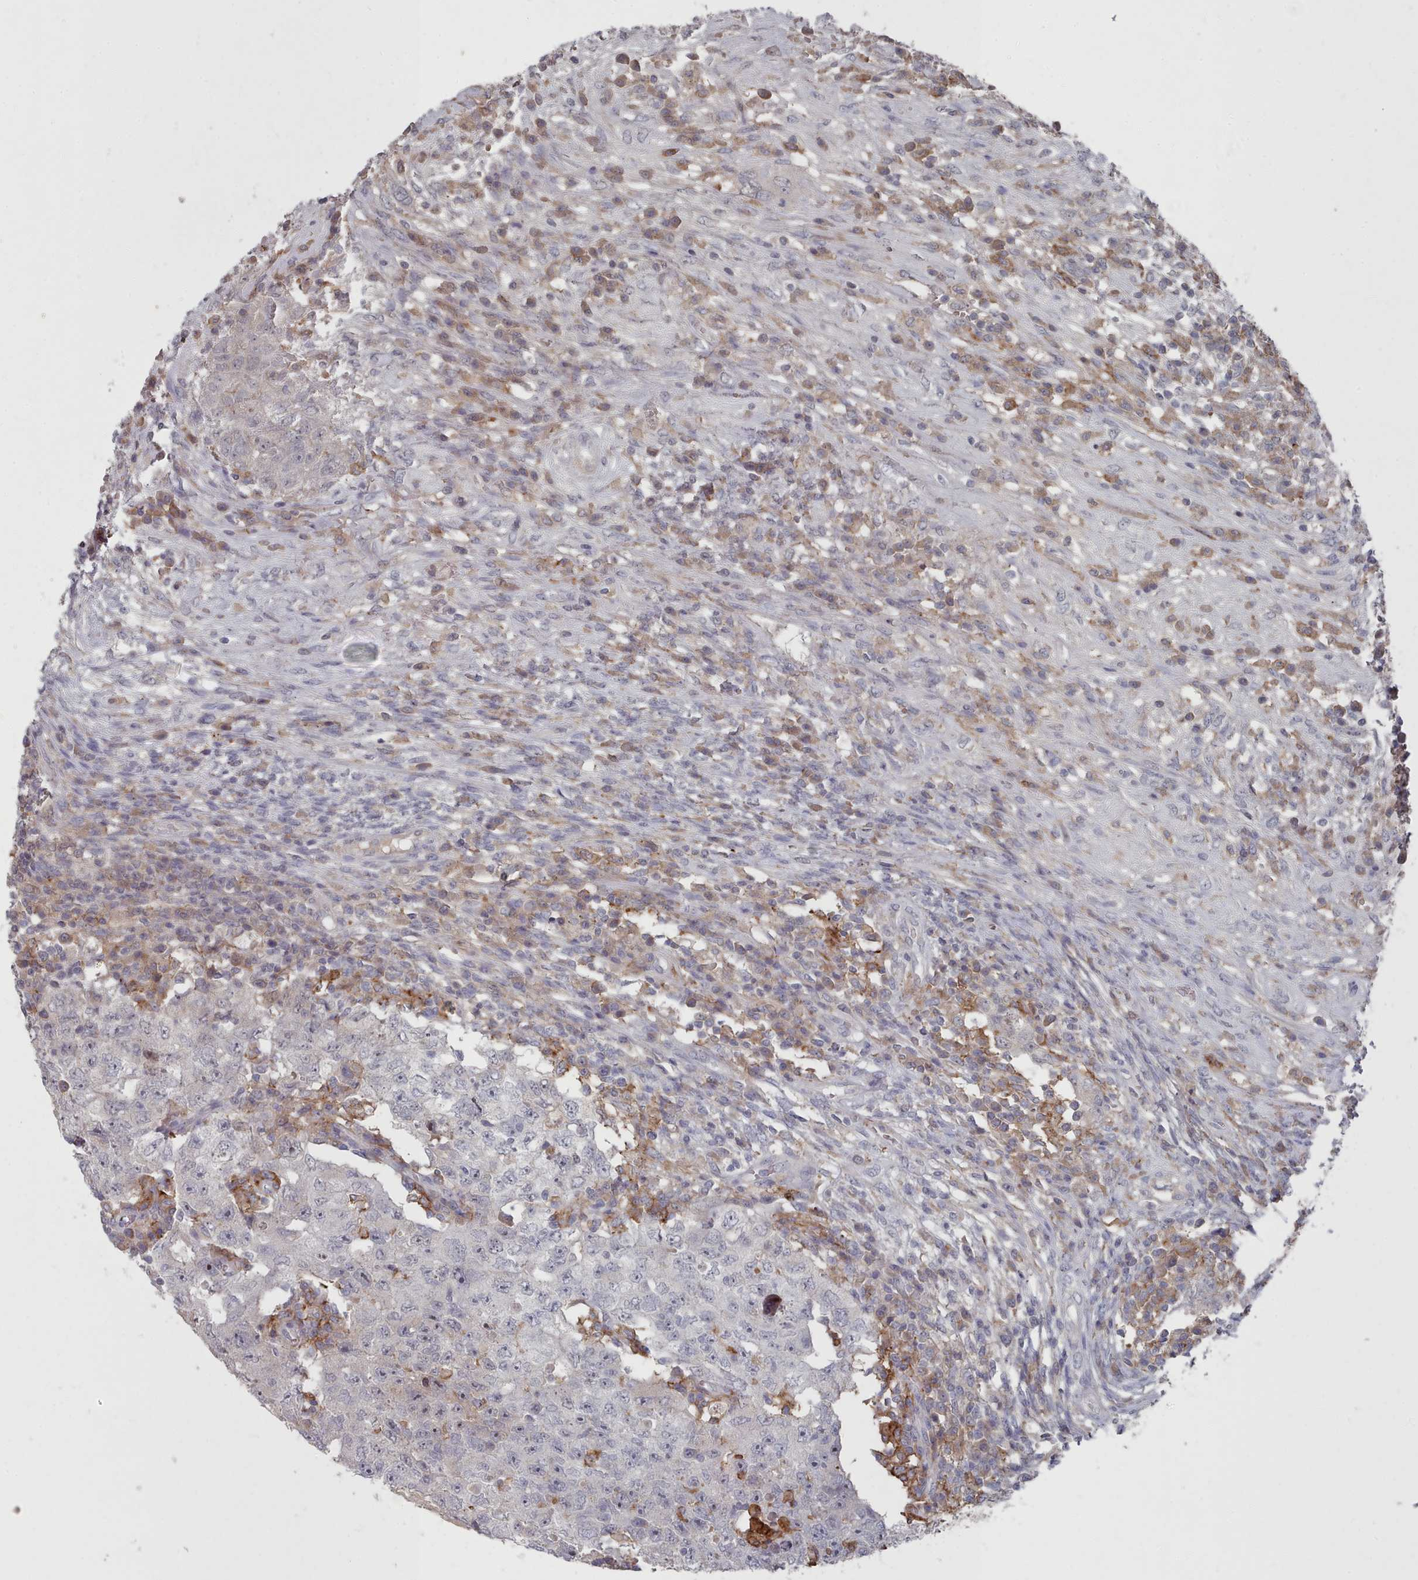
{"staining": {"intensity": "negative", "quantity": "none", "location": "none"}, "tissue": "testis cancer", "cell_type": "Tumor cells", "image_type": "cancer", "snomed": [{"axis": "morphology", "description": "Carcinoma, Embryonal, NOS"}, {"axis": "topography", "description": "Testis"}], "caption": "Immunohistochemistry (IHC) of human testis embryonal carcinoma reveals no staining in tumor cells. The staining was performed using DAB to visualize the protein expression in brown, while the nuclei were stained in blue with hematoxylin (Magnification: 20x).", "gene": "COL8A2", "patient": {"sex": "male", "age": 26}}